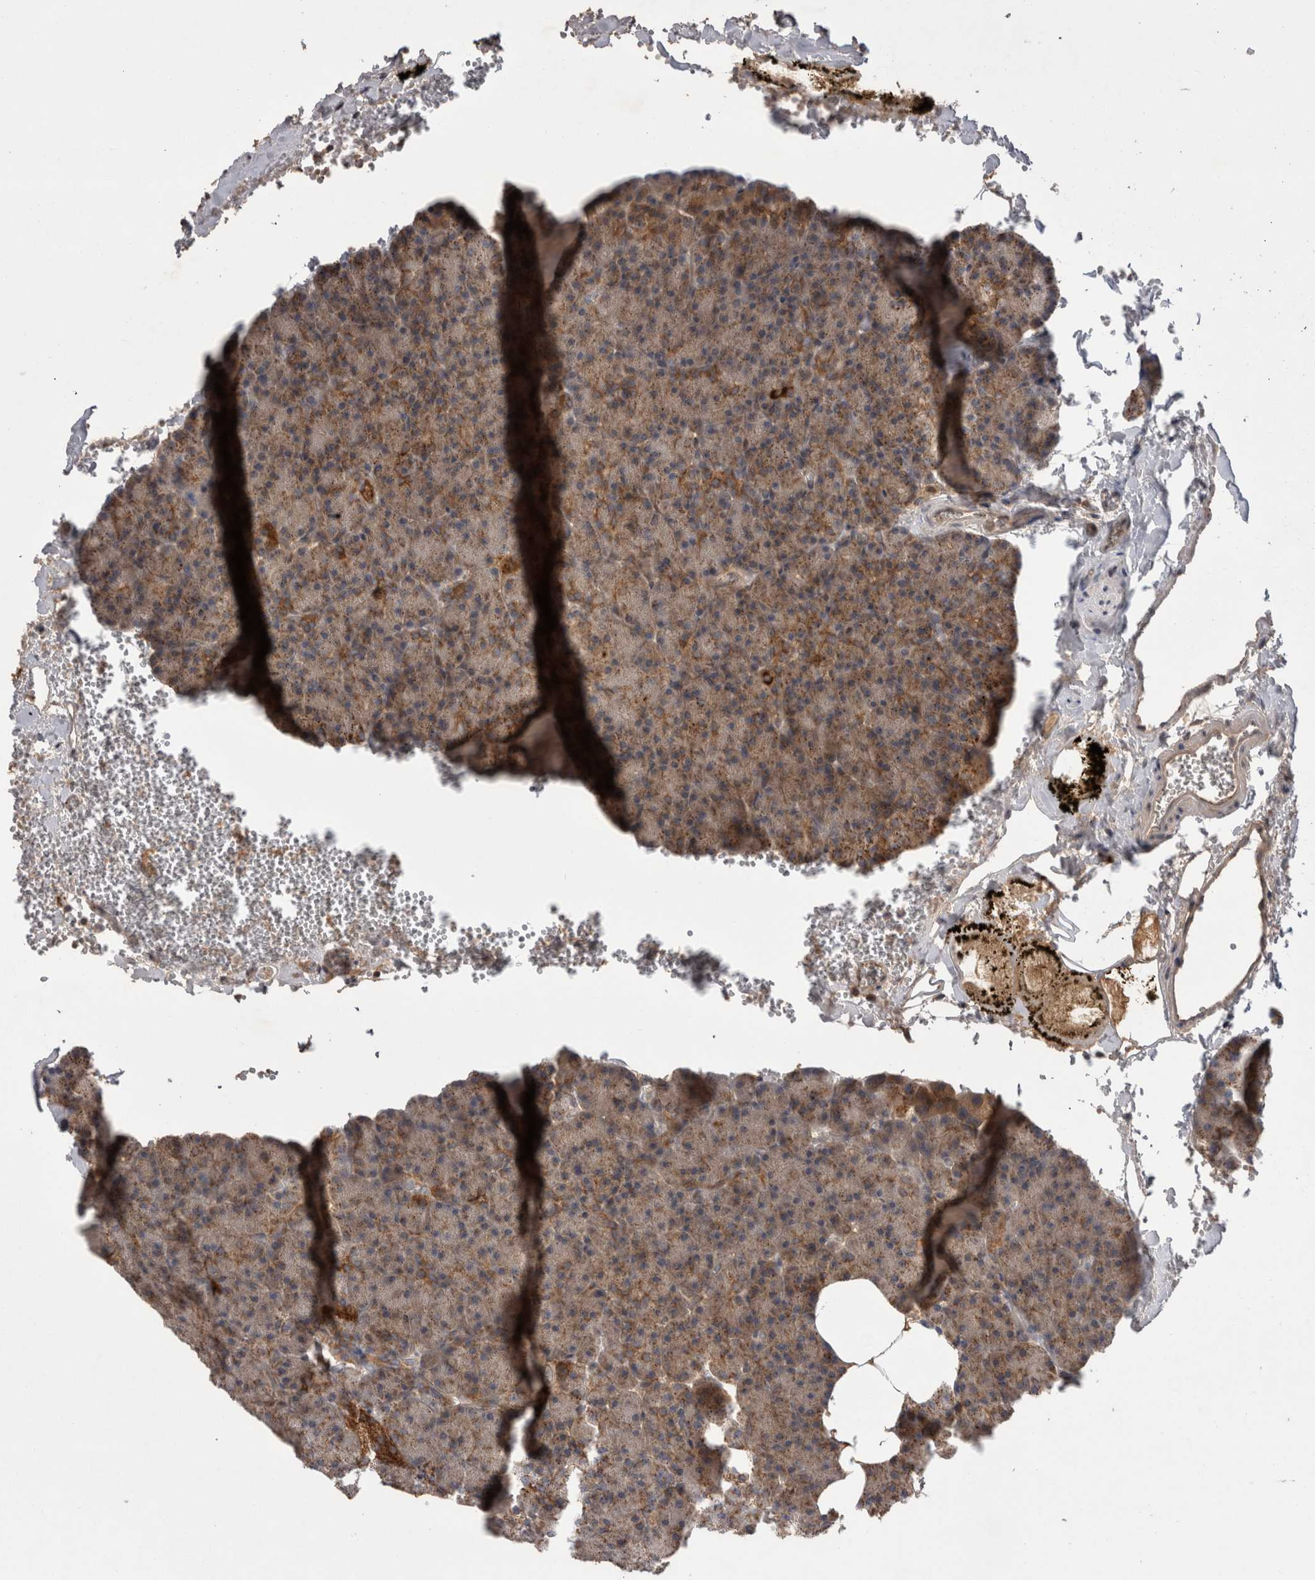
{"staining": {"intensity": "moderate", "quantity": ">75%", "location": "cytoplasmic/membranous"}, "tissue": "pancreas", "cell_type": "Exocrine glandular cells", "image_type": "normal", "snomed": [{"axis": "morphology", "description": "Normal tissue, NOS"}, {"axis": "morphology", "description": "Carcinoid, malignant, NOS"}, {"axis": "topography", "description": "Pancreas"}], "caption": "Pancreas stained with DAB (3,3'-diaminobenzidine) immunohistochemistry reveals medium levels of moderate cytoplasmic/membranous staining in about >75% of exocrine glandular cells. Nuclei are stained in blue.", "gene": "DARS2", "patient": {"sex": "female", "age": 35}}